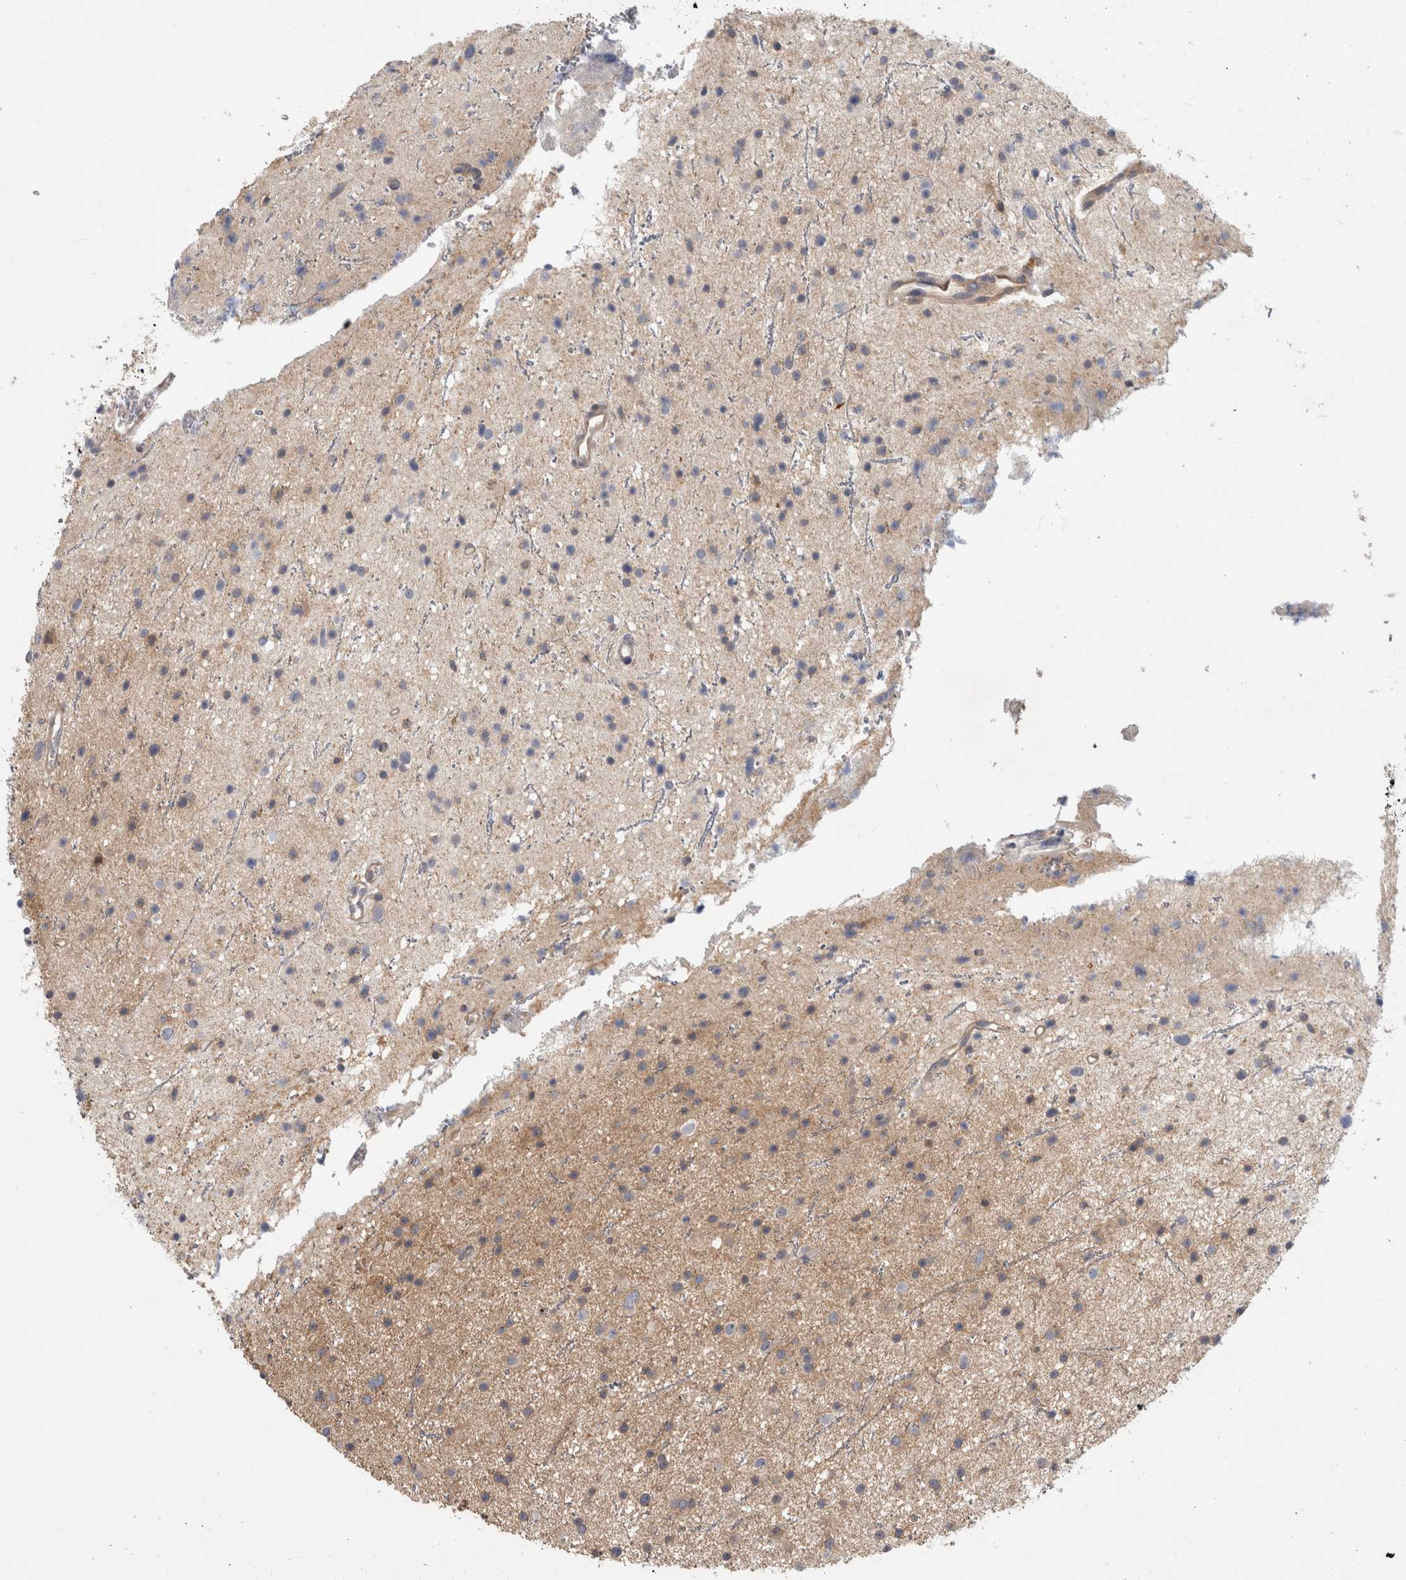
{"staining": {"intensity": "weak", "quantity": "<25%", "location": "cytoplasmic/membranous"}, "tissue": "glioma", "cell_type": "Tumor cells", "image_type": "cancer", "snomed": [{"axis": "morphology", "description": "Glioma, malignant, Low grade"}, {"axis": "topography", "description": "Cerebral cortex"}], "caption": "This image is of glioma stained with IHC to label a protein in brown with the nuclei are counter-stained blue. There is no positivity in tumor cells. The staining is performed using DAB (3,3'-diaminobenzidine) brown chromogen with nuclei counter-stained in using hematoxylin.", "gene": "PARP6", "patient": {"sex": "female", "age": 39}}